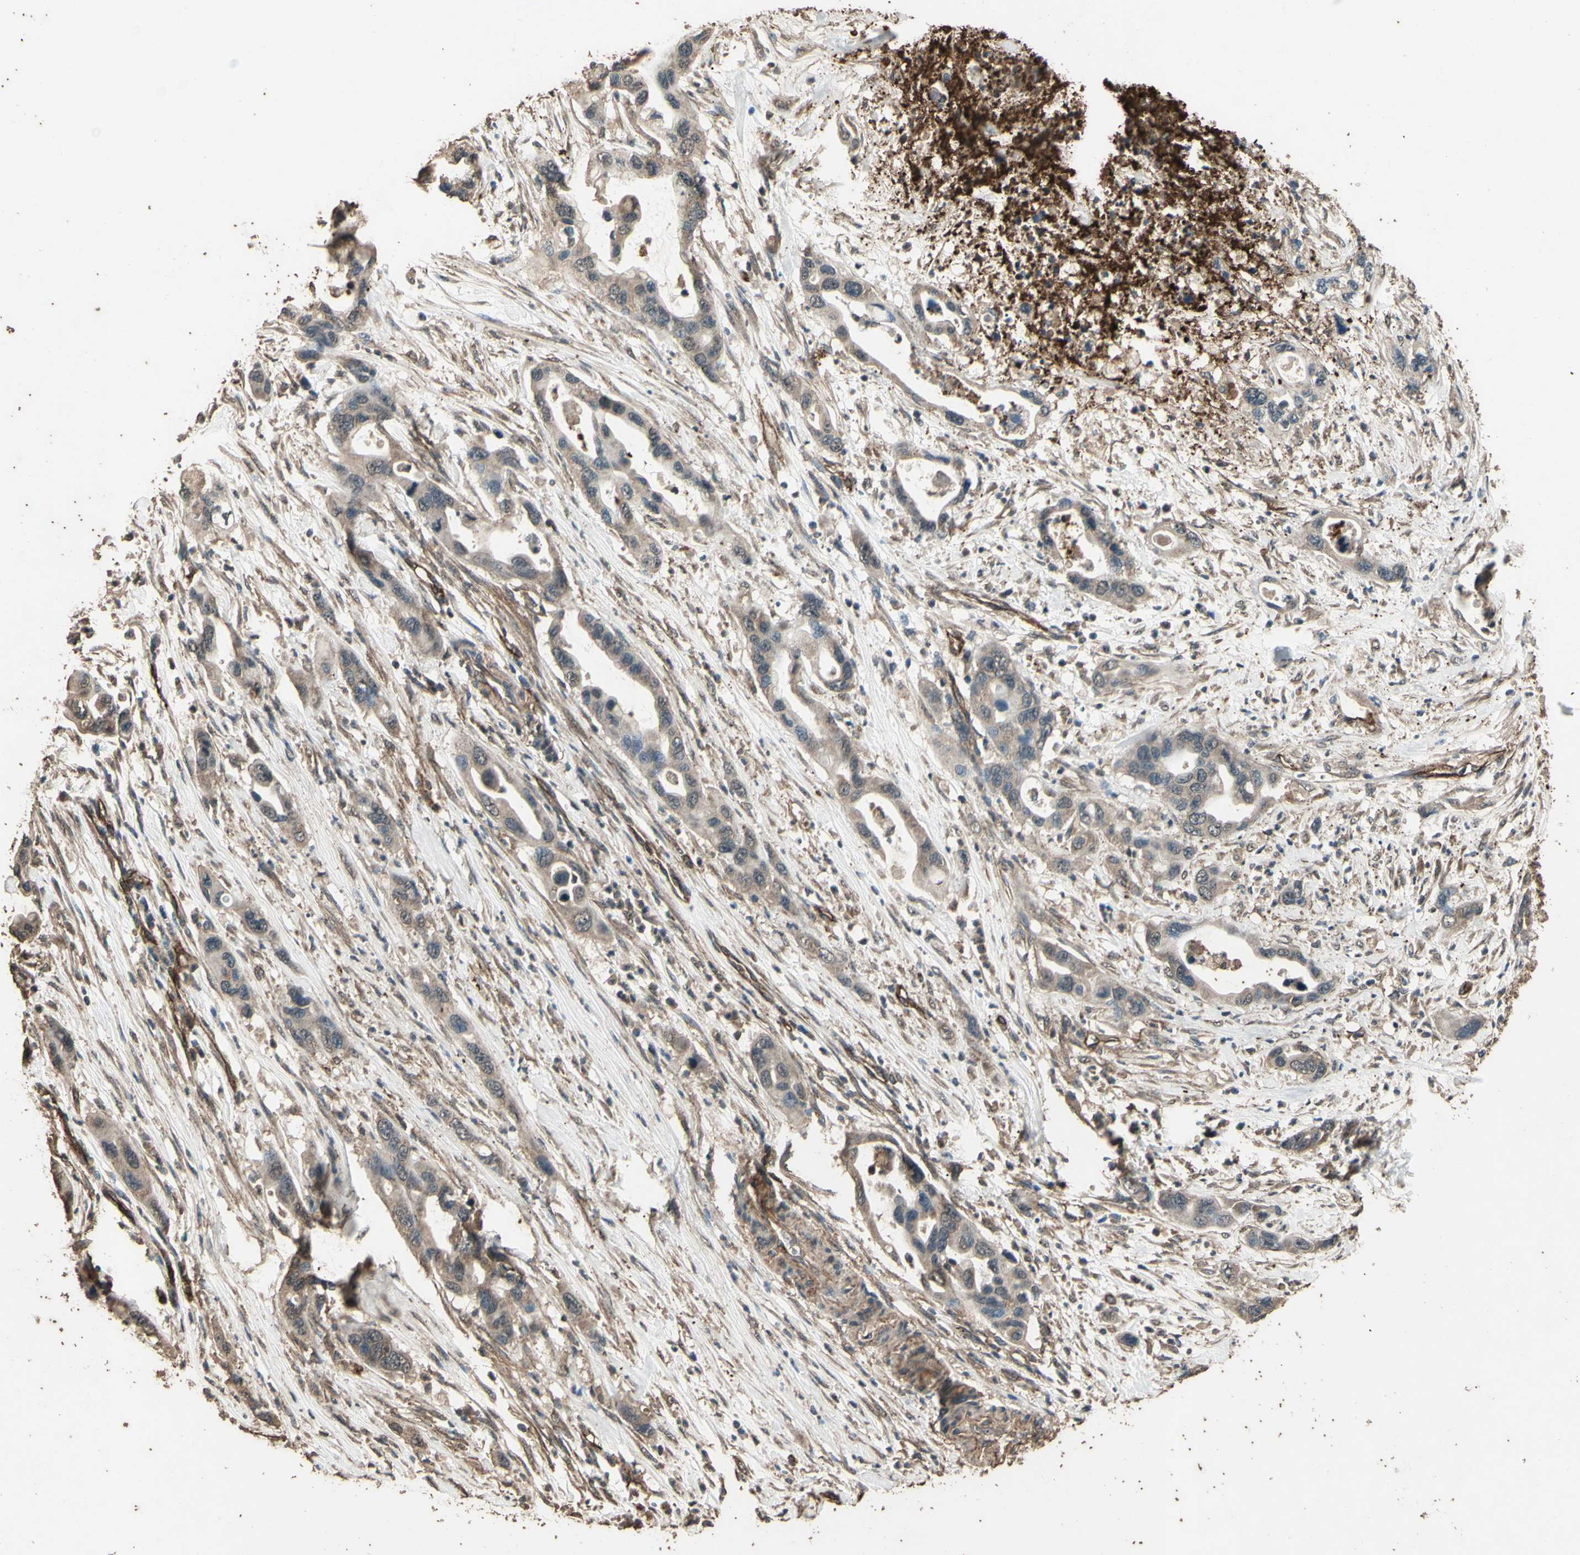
{"staining": {"intensity": "weak", "quantity": ">75%", "location": "cytoplasmic/membranous"}, "tissue": "pancreatic cancer", "cell_type": "Tumor cells", "image_type": "cancer", "snomed": [{"axis": "morphology", "description": "Adenocarcinoma, NOS"}, {"axis": "topography", "description": "Pancreas"}], "caption": "IHC of human pancreatic adenocarcinoma demonstrates low levels of weak cytoplasmic/membranous staining in about >75% of tumor cells.", "gene": "TSPO", "patient": {"sex": "female", "age": 71}}